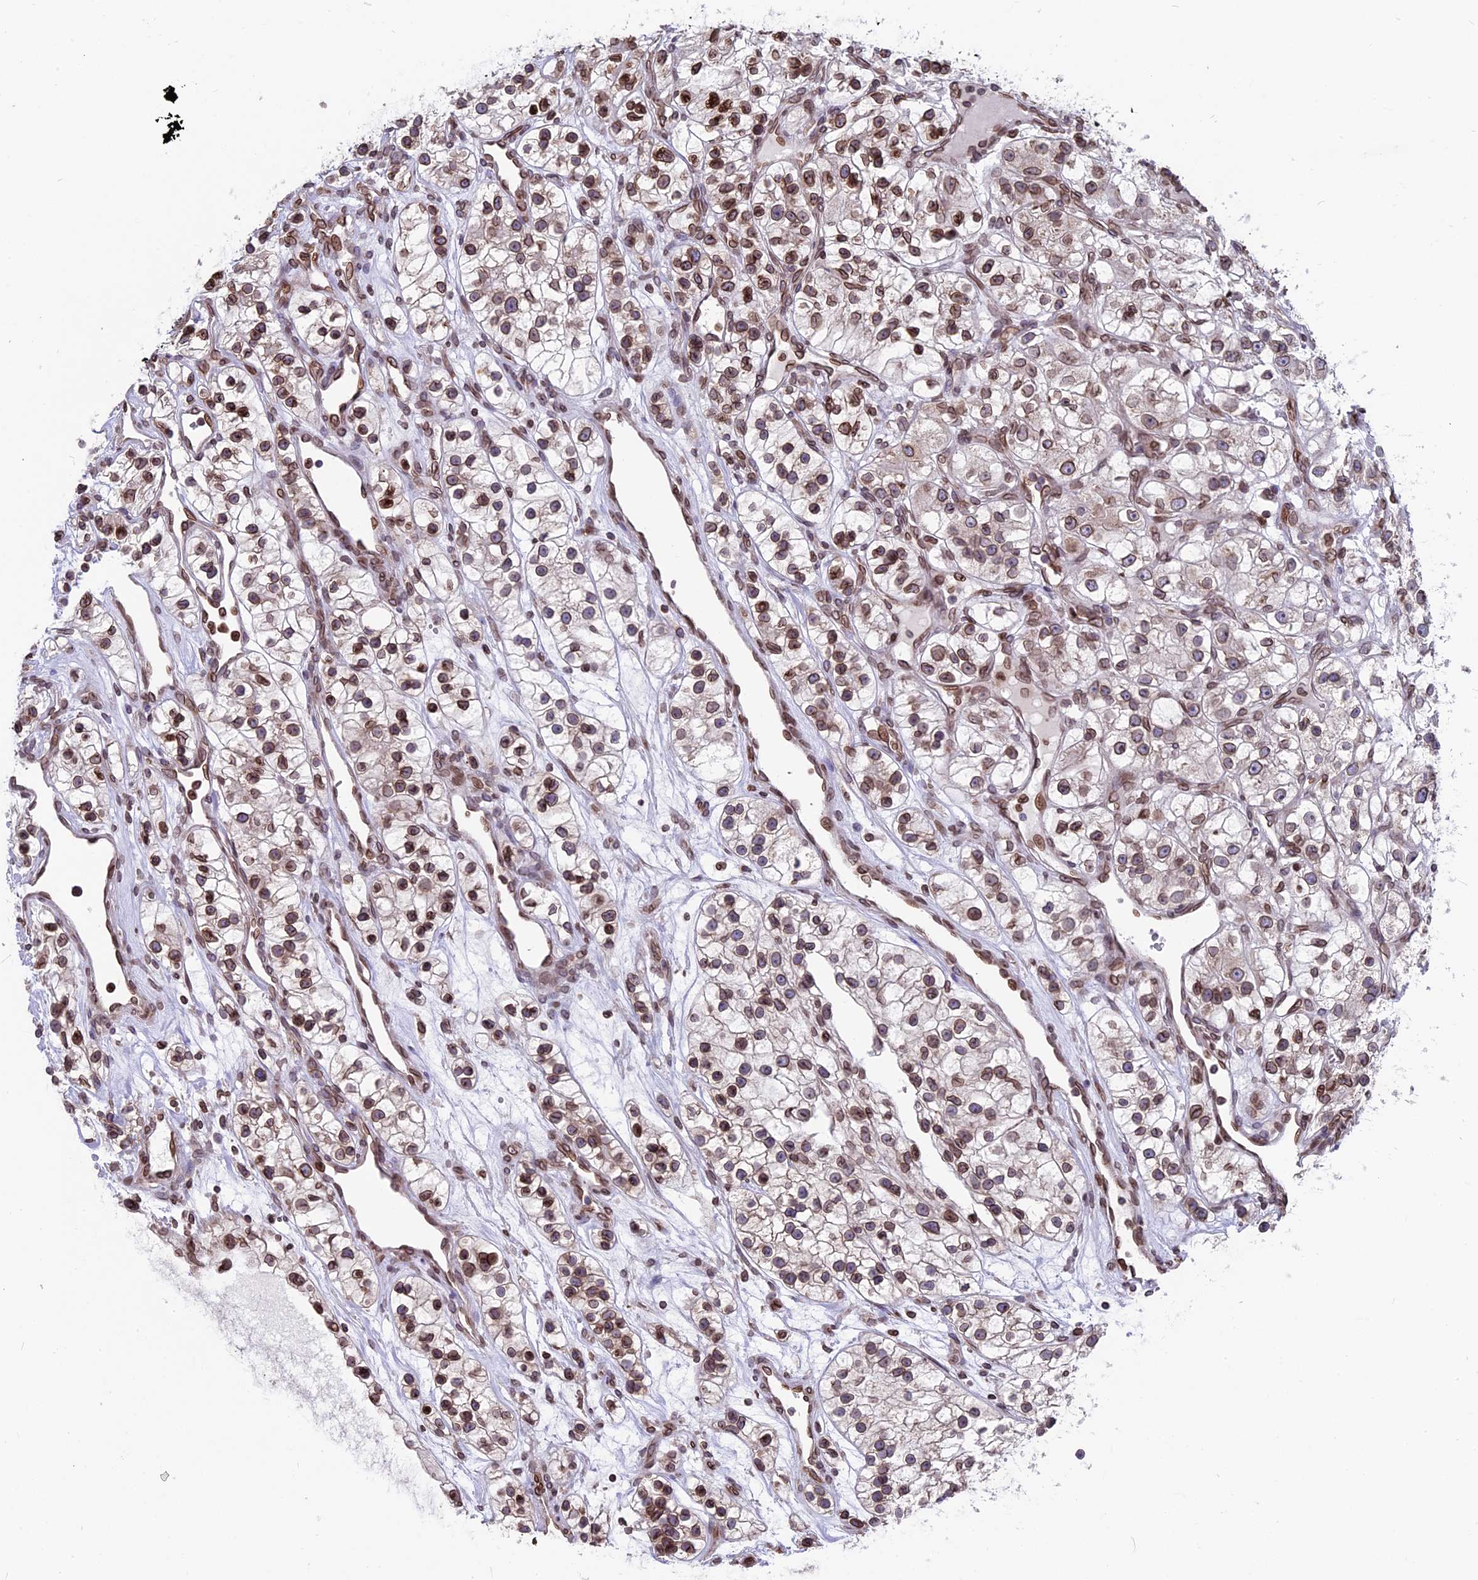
{"staining": {"intensity": "moderate", "quantity": ">75%", "location": "cytoplasmic/membranous,nuclear"}, "tissue": "renal cancer", "cell_type": "Tumor cells", "image_type": "cancer", "snomed": [{"axis": "morphology", "description": "Adenocarcinoma, NOS"}, {"axis": "topography", "description": "Kidney"}], "caption": "Adenocarcinoma (renal) stained for a protein reveals moderate cytoplasmic/membranous and nuclear positivity in tumor cells.", "gene": "PTCHD4", "patient": {"sex": "female", "age": 57}}